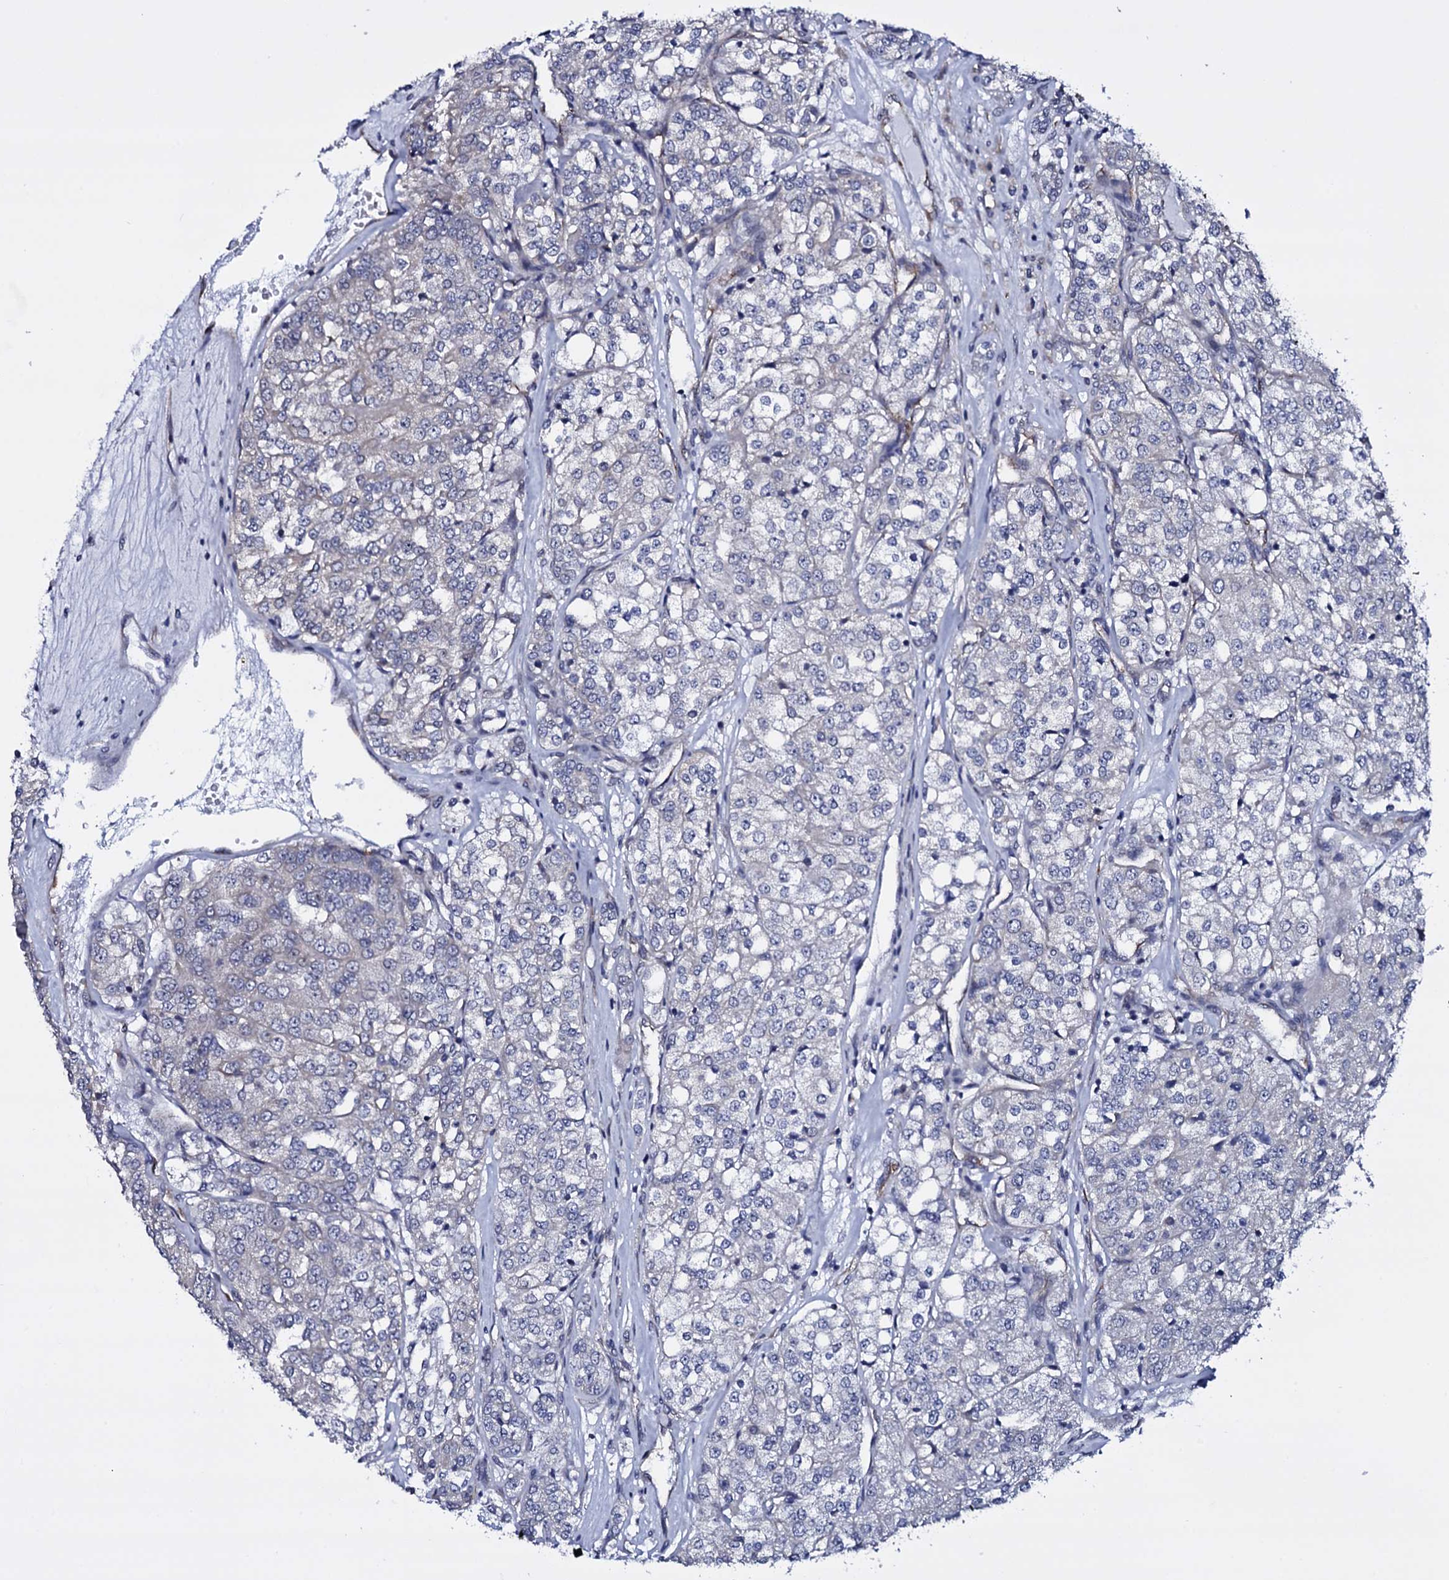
{"staining": {"intensity": "negative", "quantity": "none", "location": "none"}, "tissue": "renal cancer", "cell_type": "Tumor cells", "image_type": "cancer", "snomed": [{"axis": "morphology", "description": "Adenocarcinoma, NOS"}, {"axis": "topography", "description": "Kidney"}], "caption": "Immunohistochemical staining of human adenocarcinoma (renal) exhibits no significant expression in tumor cells.", "gene": "GAREM1", "patient": {"sex": "female", "age": 63}}